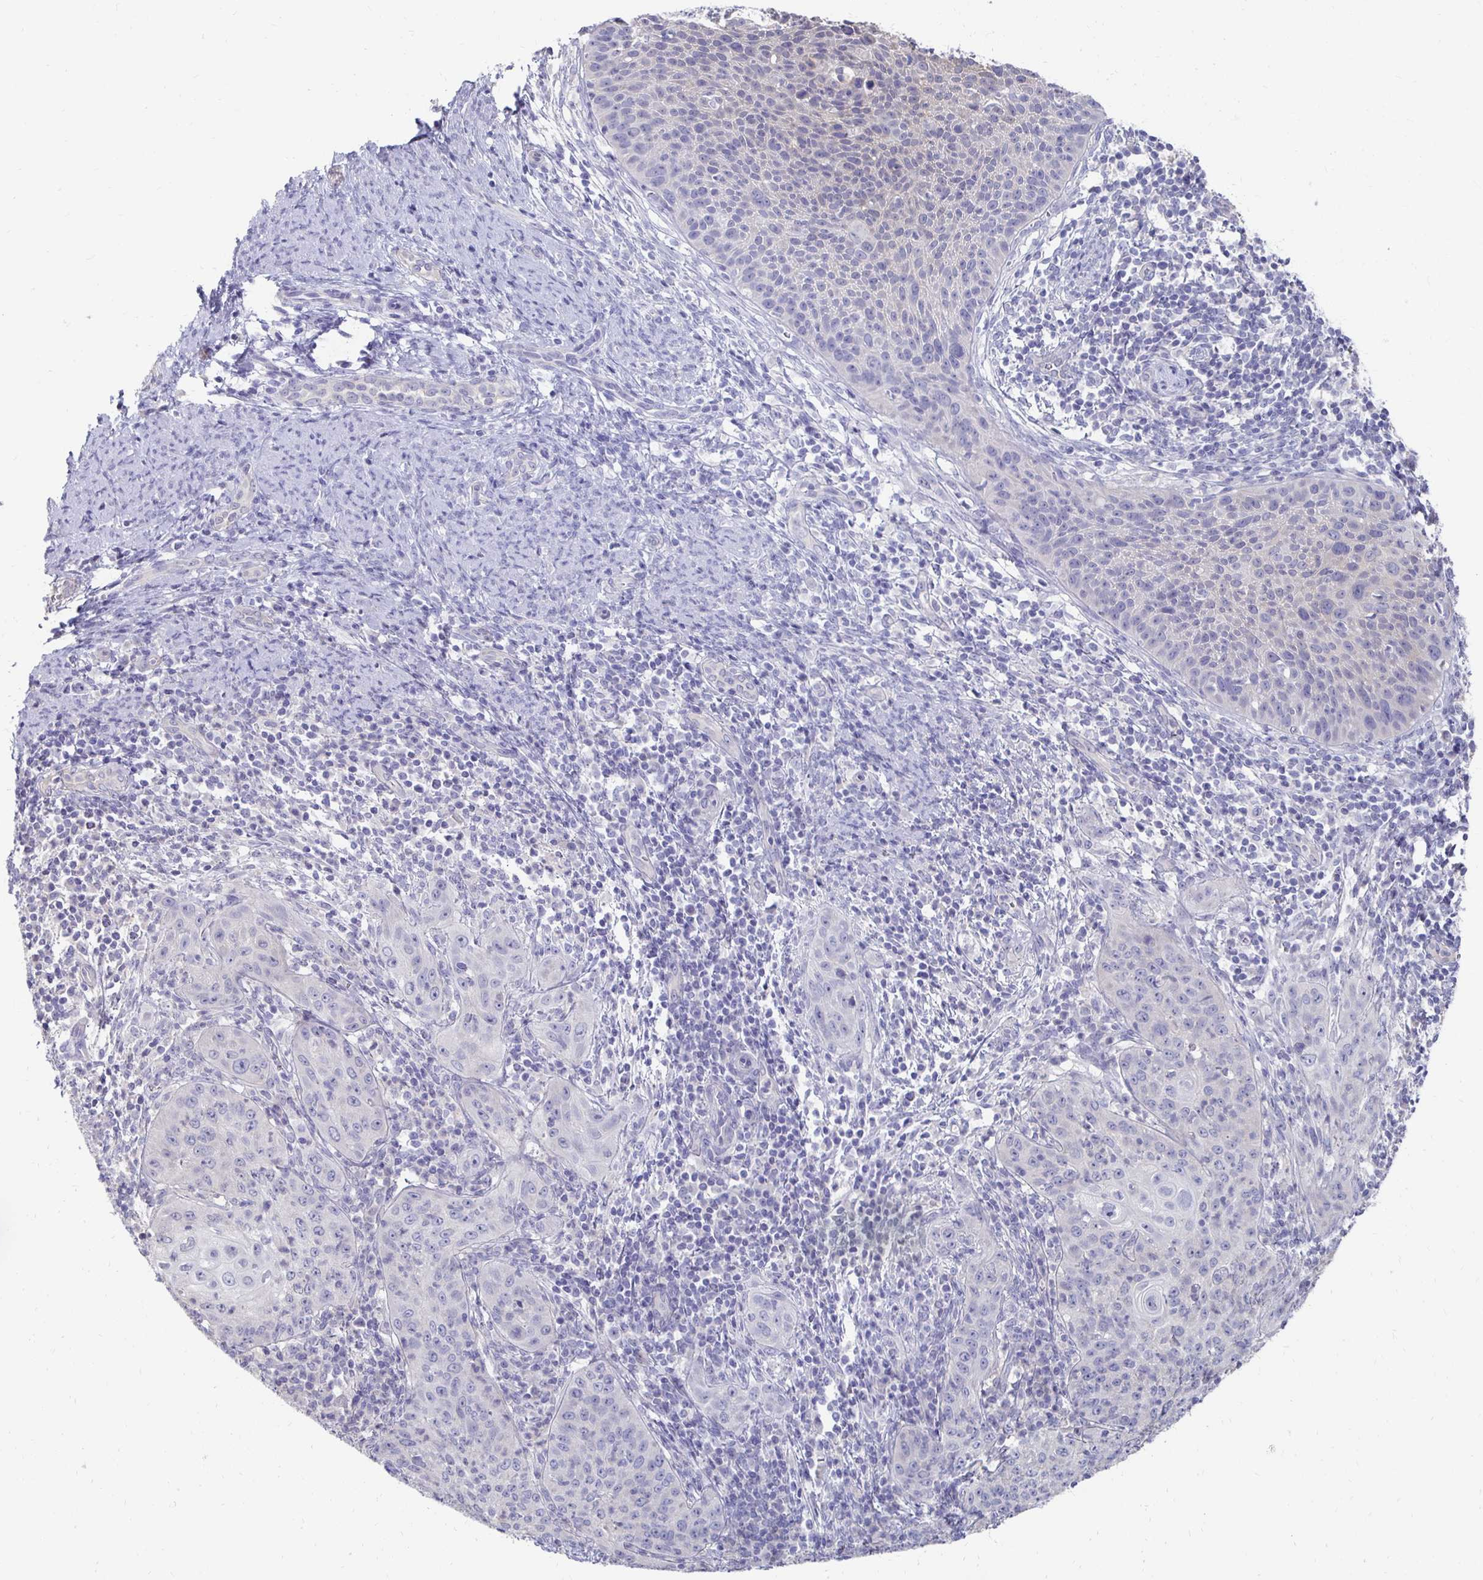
{"staining": {"intensity": "negative", "quantity": "none", "location": "none"}, "tissue": "cervical cancer", "cell_type": "Tumor cells", "image_type": "cancer", "snomed": [{"axis": "morphology", "description": "Squamous cell carcinoma, NOS"}, {"axis": "topography", "description": "Cervix"}], "caption": "The image exhibits no staining of tumor cells in cervical cancer.", "gene": "SYCP3", "patient": {"sex": "female", "age": 30}}